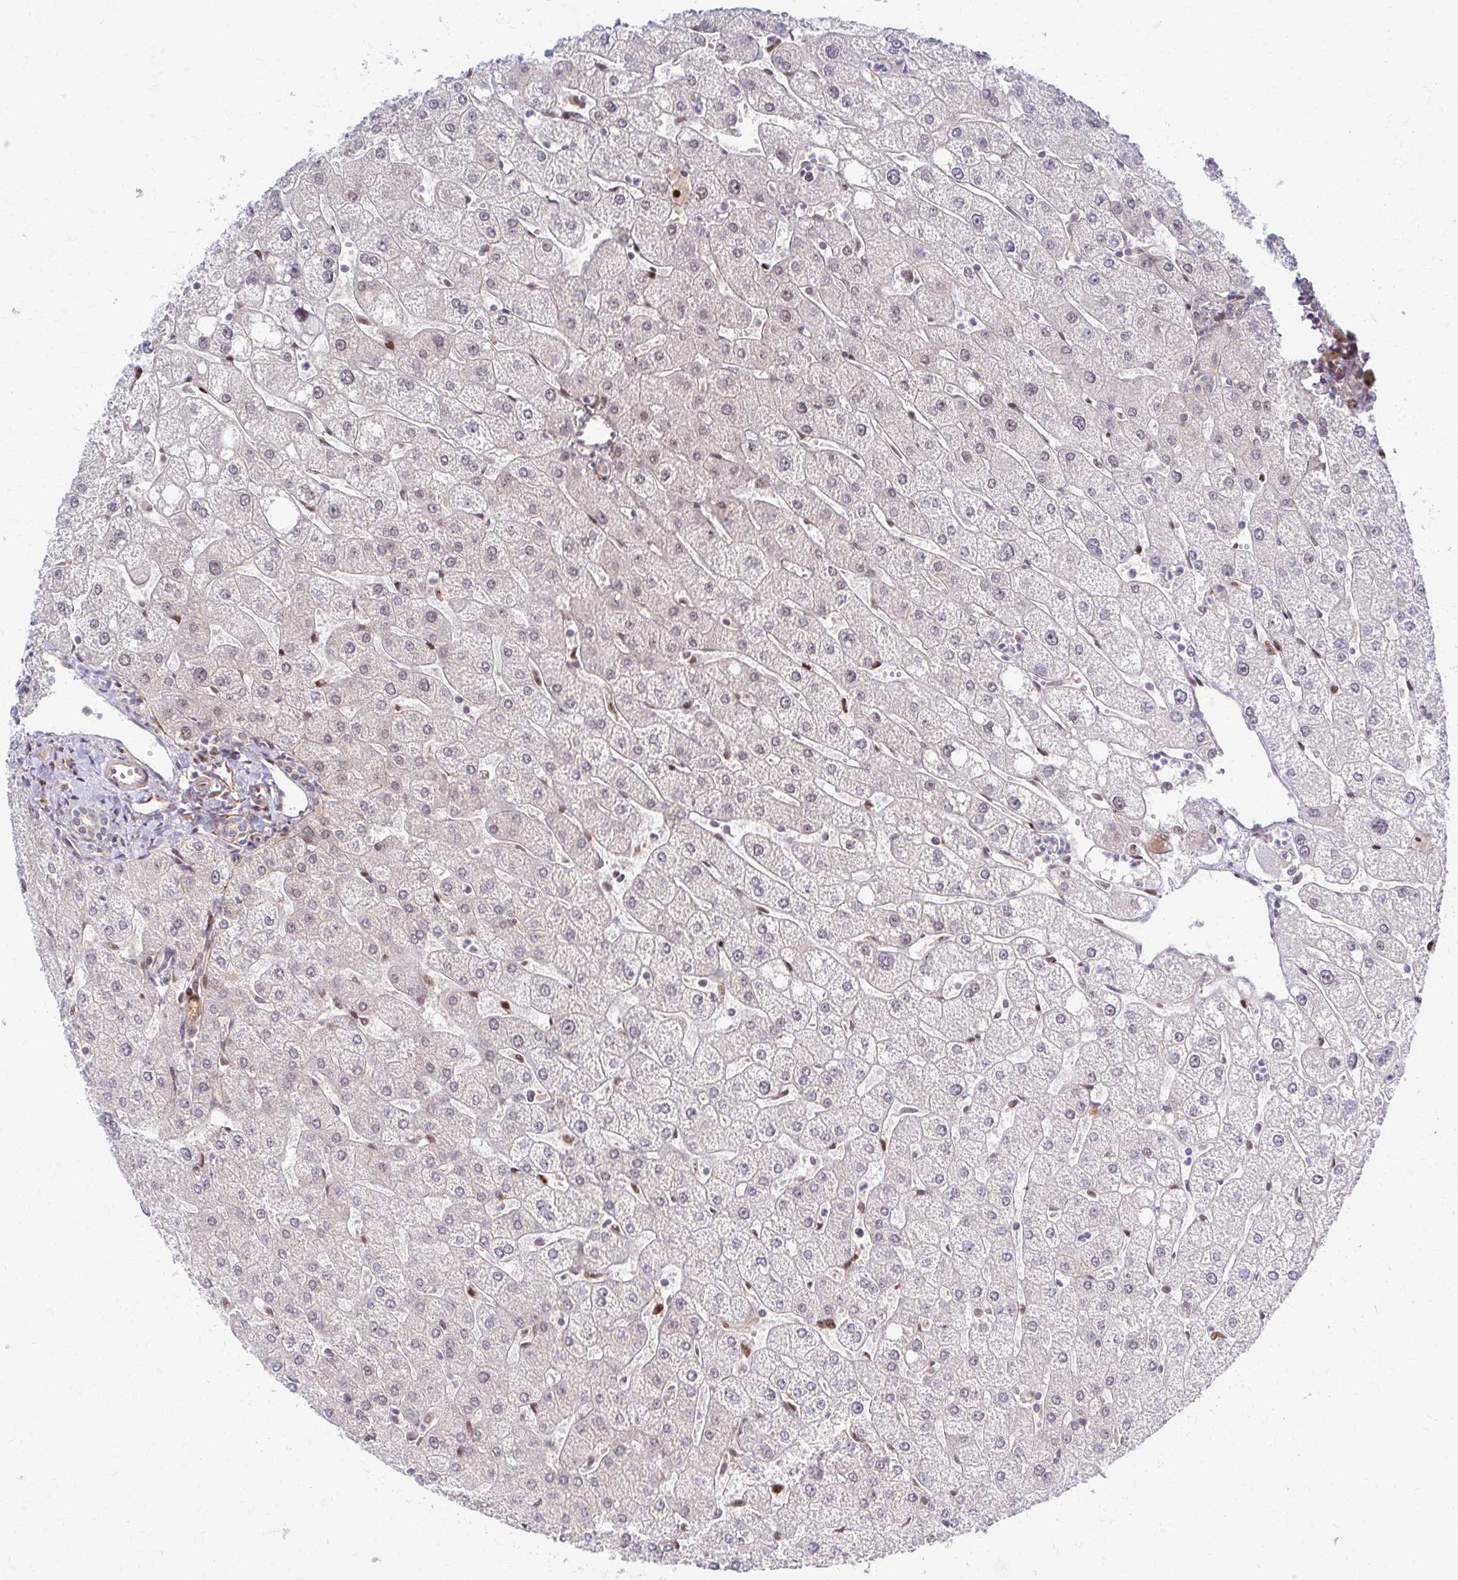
{"staining": {"intensity": "negative", "quantity": "none", "location": "none"}, "tissue": "liver", "cell_type": "Cholangiocytes", "image_type": "normal", "snomed": [{"axis": "morphology", "description": "Normal tissue, NOS"}, {"axis": "topography", "description": "Liver"}], "caption": "A micrograph of liver stained for a protein demonstrates no brown staining in cholangiocytes. The staining was performed using DAB to visualize the protein expression in brown, while the nuclei were stained in blue with hematoxylin (Magnification: 20x).", "gene": "PSMD7", "patient": {"sex": "male", "age": 67}}